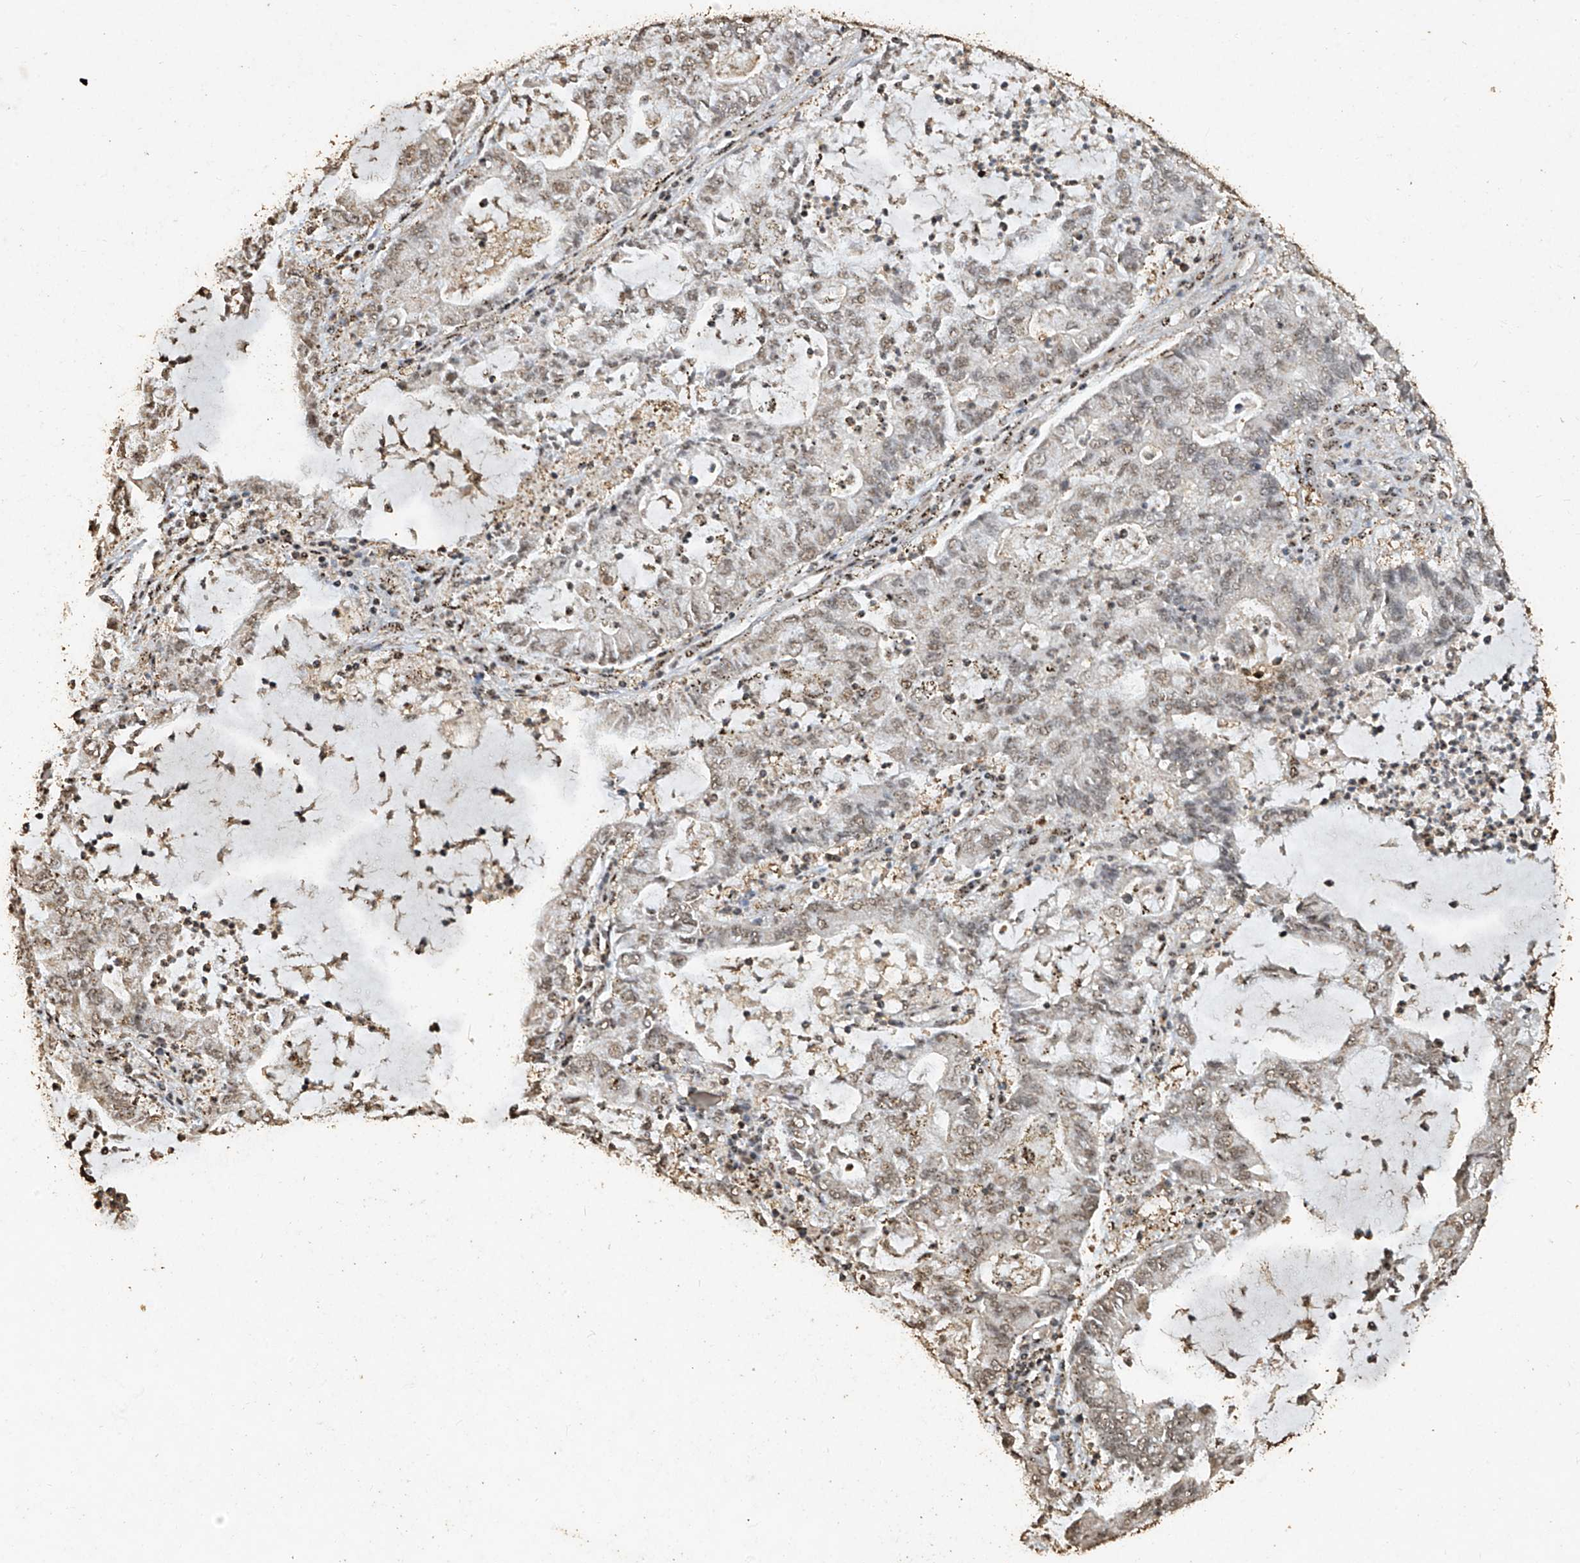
{"staining": {"intensity": "negative", "quantity": "none", "location": "none"}, "tissue": "lung cancer", "cell_type": "Tumor cells", "image_type": "cancer", "snomed": [{"axis": "morphology", "description": "Adenocarcinoma, NOS"}, {"axis": "topography", "description": "Lung"}], "caption": "Tumor cells are negative for protein expression in human lung cancer (adenocarcinoma).", "gene": "ERBB3", "patient": {"sex": "female", "age": 51}}